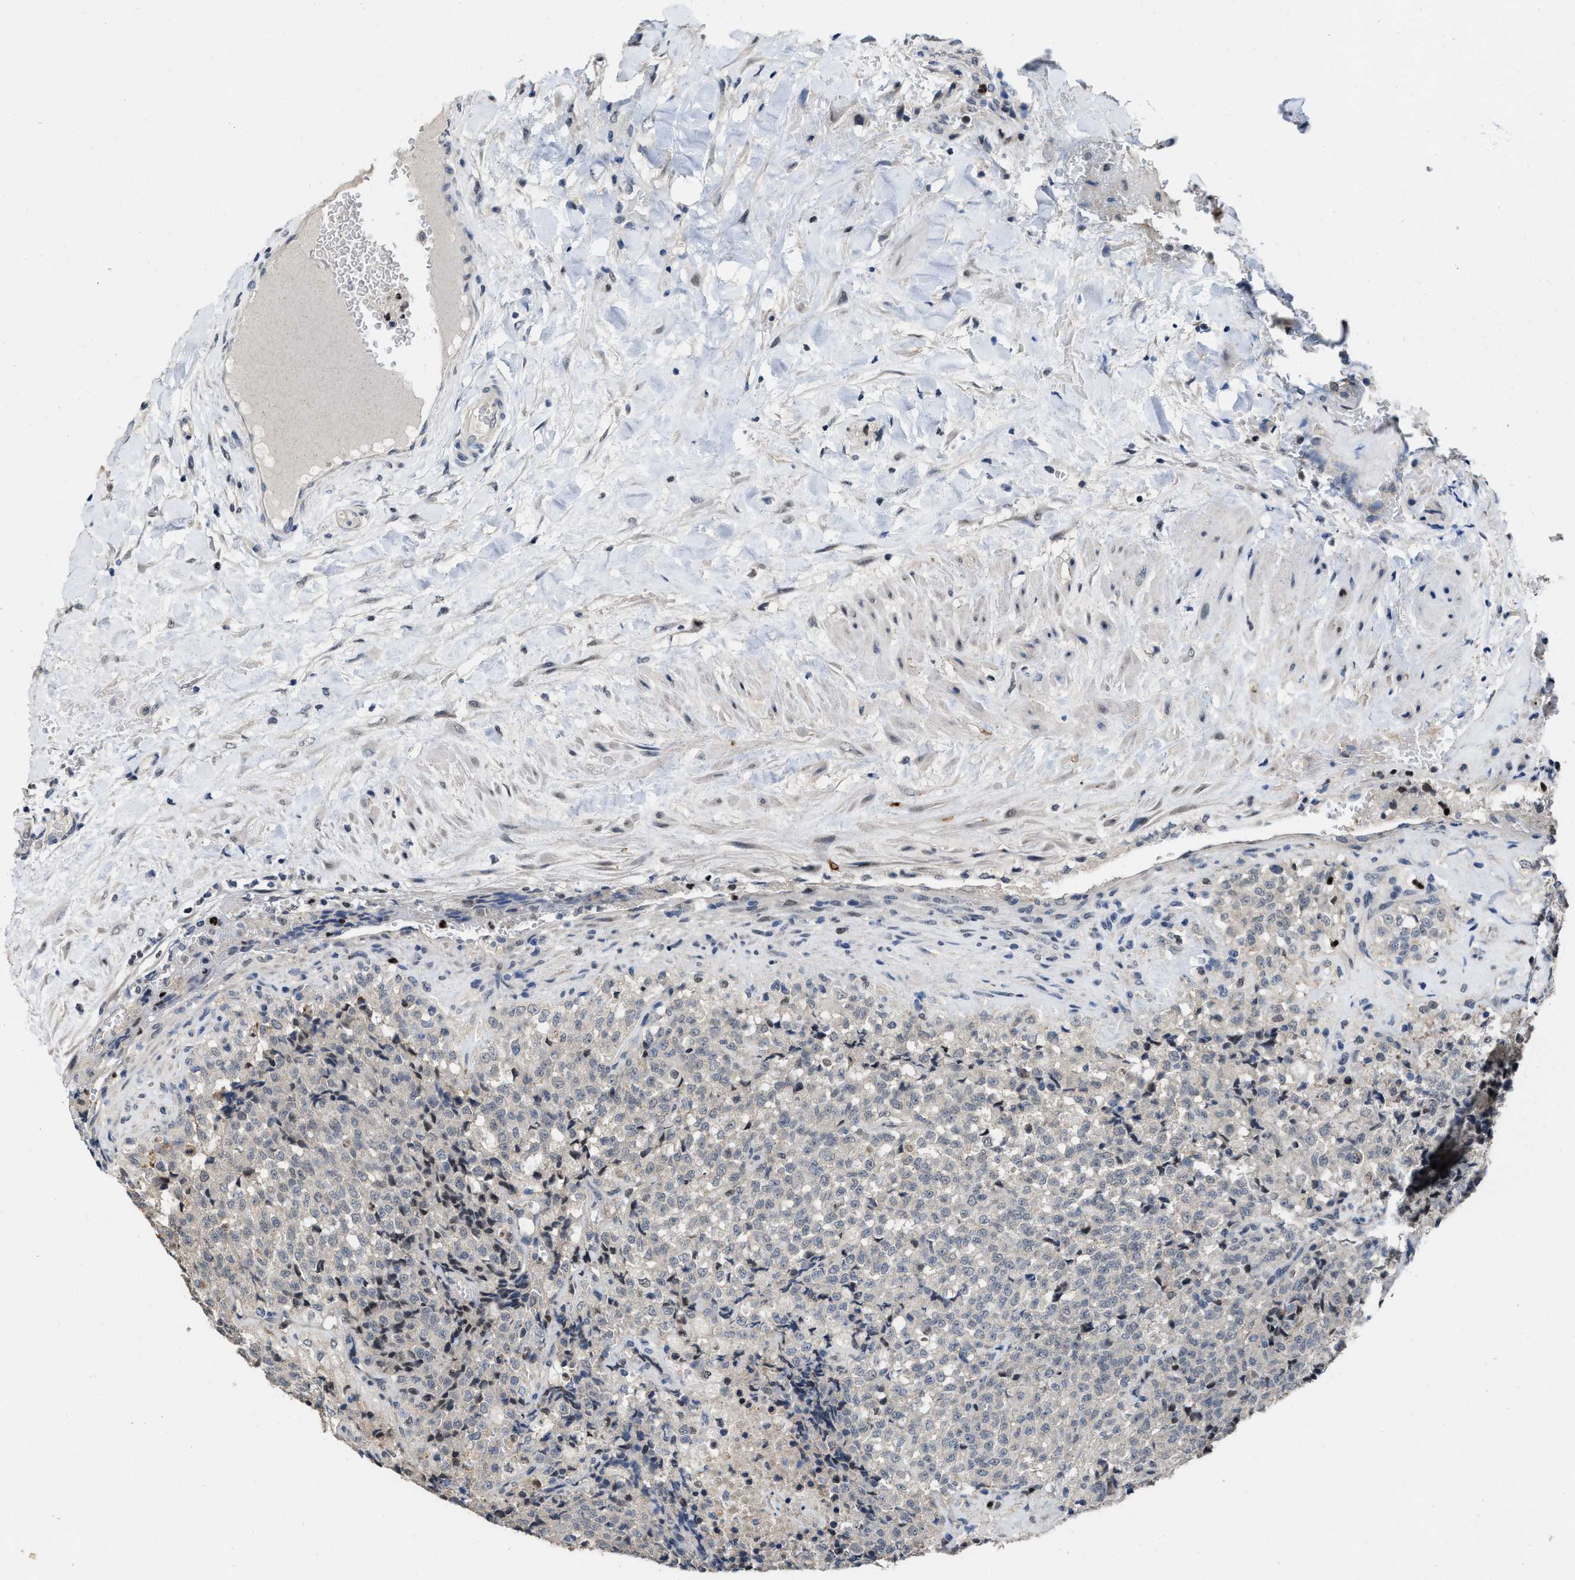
{"staining": {"intensity": "negative", "quantity": "none", "location": "none"}, "tissue": "testis cancer", "cell_type": "Tumor cells", "image_type": "cancer", "snomed": [{"axis": "morphology", "description": "Seminoma, NOS"}, {"axis": "topography", "description": "Testis"}], "caption": "The immunohistochemistry (IHC) image has no significant staining in tumor cells of testis cancer tissue.", "gene": "ZNF20", "patient": {"sex": "male", "age": 59}}